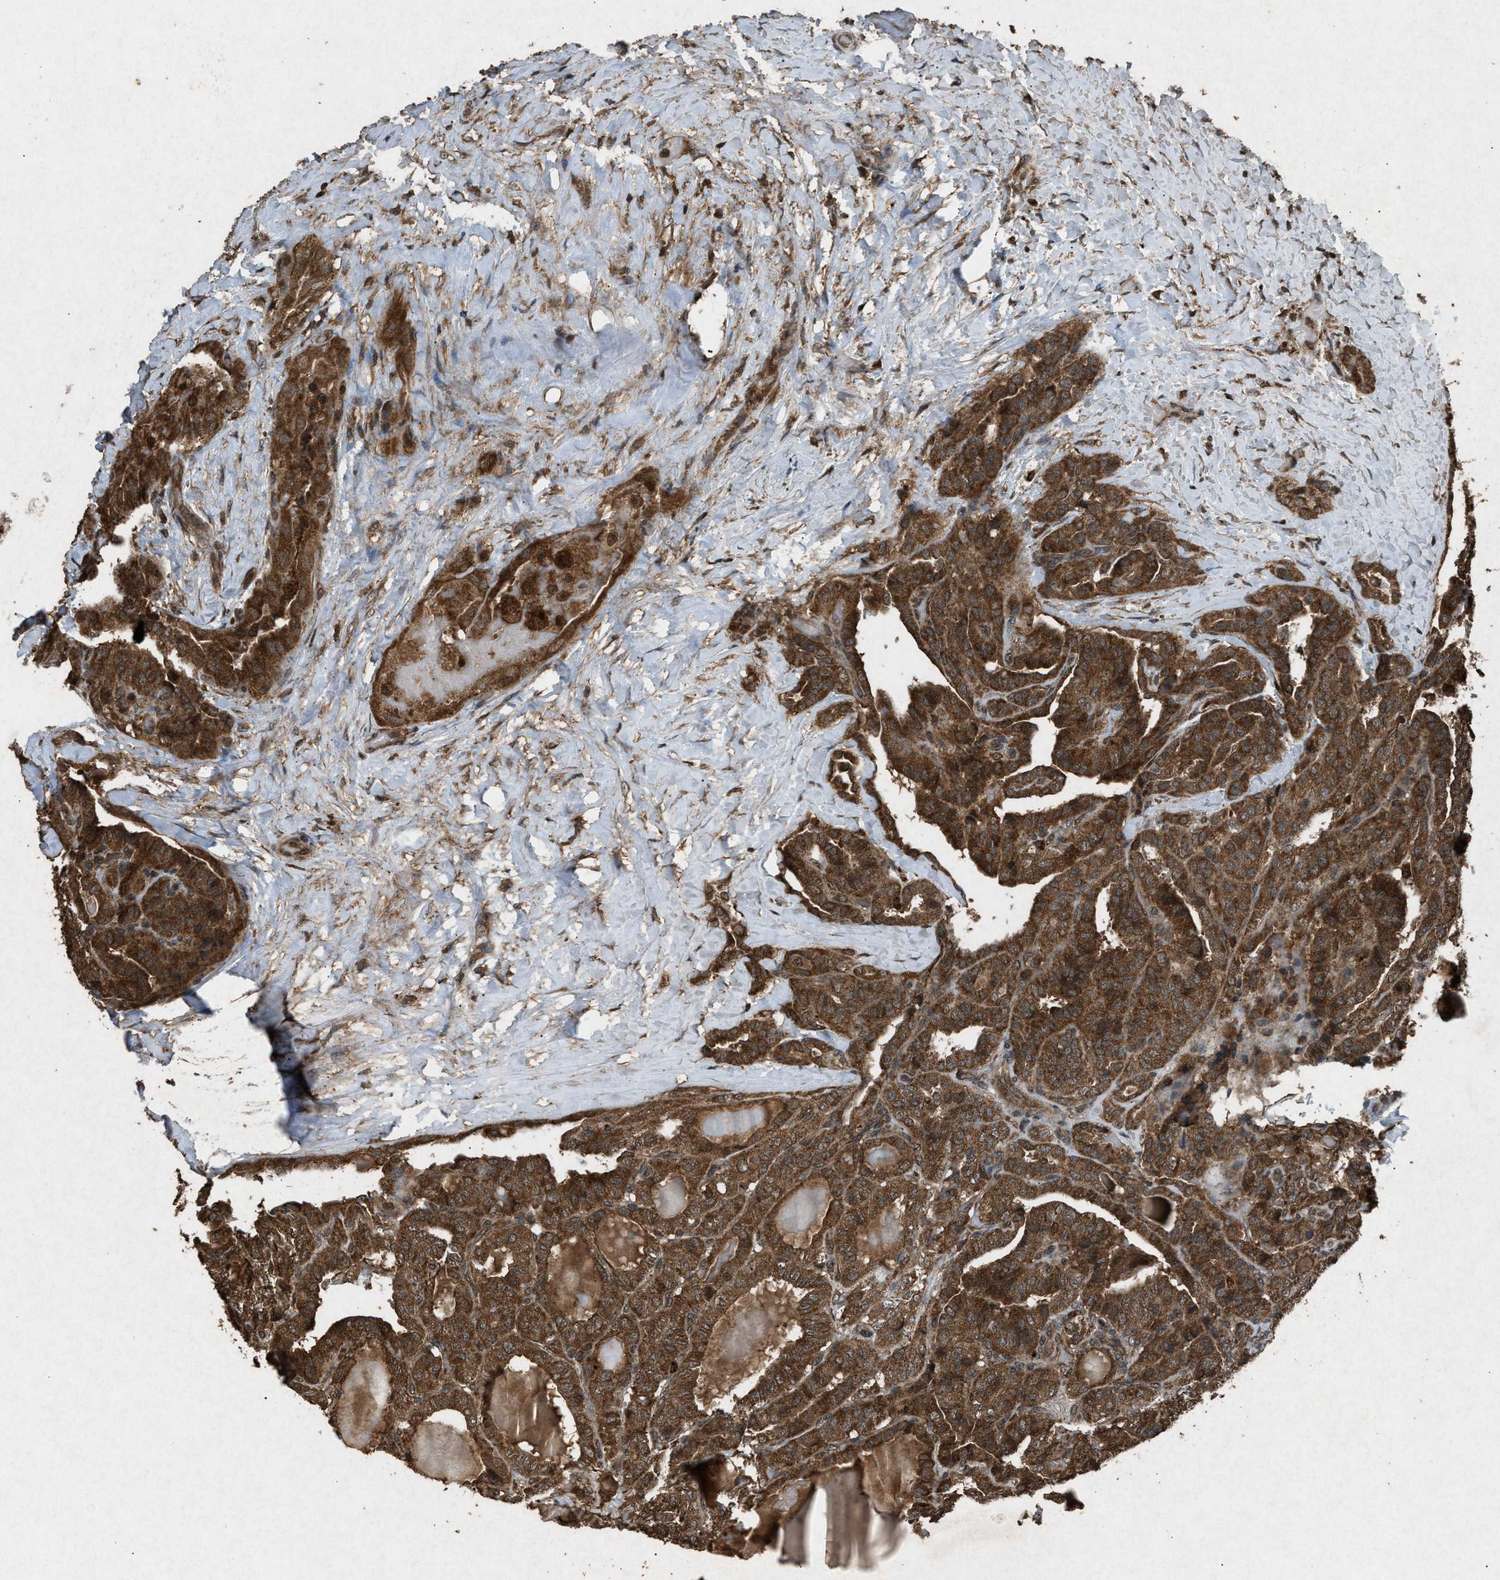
{"staining": {"intensity": "strong", "quantity": ">75%", "location": "cytoplasmic/membranous"}, "tissue": "thyroid cancer", "cell_type": "Tumor cells", "image_type": "cancer", "snomed": [{"axis": "morphology", "description": "Papillary adenocarcinoma, NOS"}, {"axis": "topography", "description": "Thyroid gland"}], "caption": "Protein staining by immunohistochemistry displays strong cytoplasmic/membranous positivity in about >75% of tumor cells in thyroid cancer (papillary adenocarcinoma). (Stains: DAB in brown, nuclei in blue, Microscopy: brightfield microscopy at high magnification).", "gene": "OAS1", "patient": {"sex": "male", "age": 77}}